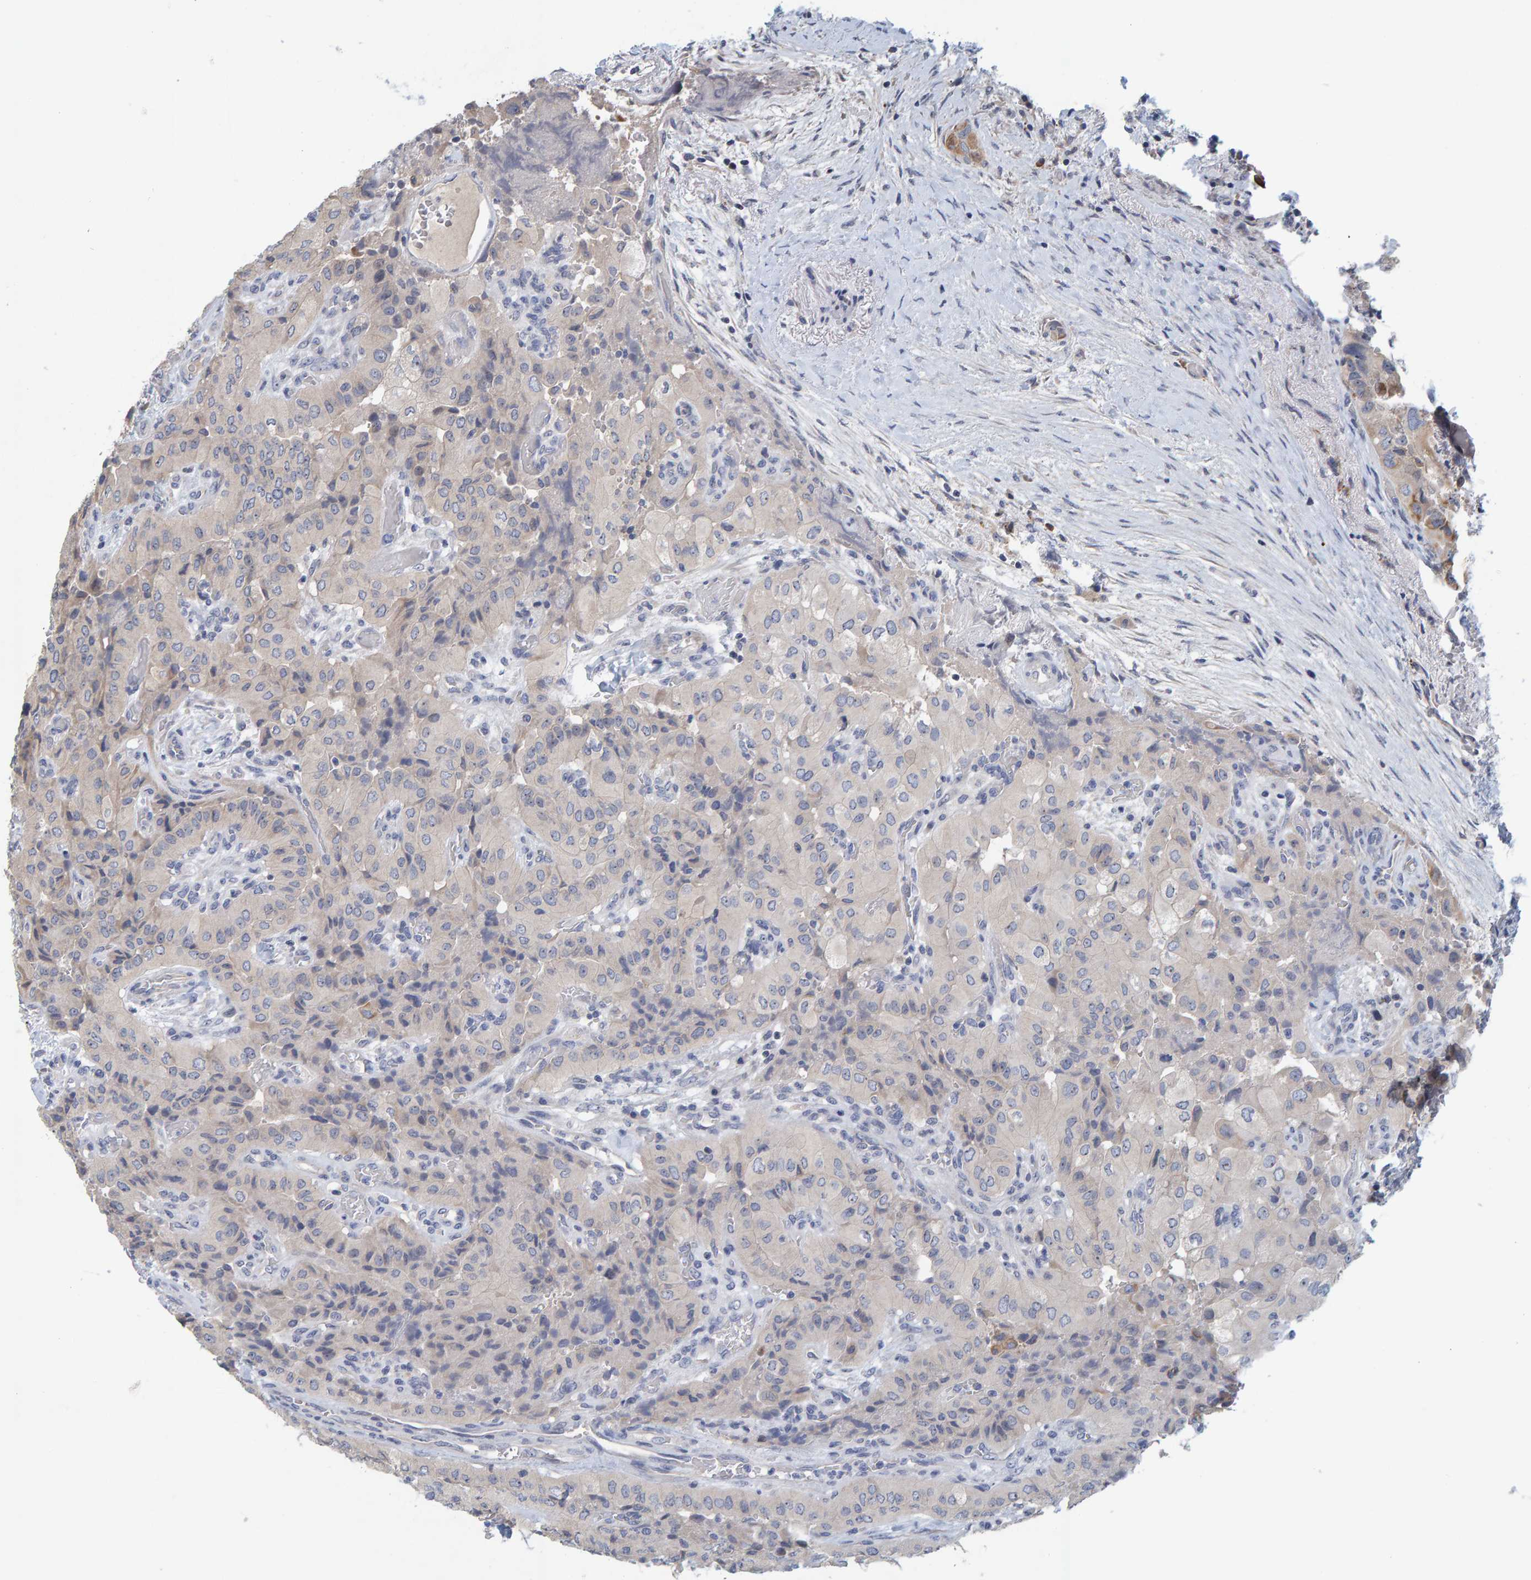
{"staining": {"intensity": "negative", "quantity": "none", "location": "none"}, "tissue": "thyroid cancer", "cell_type": "Tumor cells", "image_type": "cancer", "snomed": [{"axis": "morphology", "description": "Papillary adenocarcinoma, NOS"}, {"axis": "topography", "description": "Thyroid gland"}], "caption": "Immunohistochemistry (IHC) histopathology image of thyroid cancer stained for a protein (brown), which displays no positivity in tumor cells.", "gene": "ZNF77", "patient": {"sex": "female", "age": 59}}